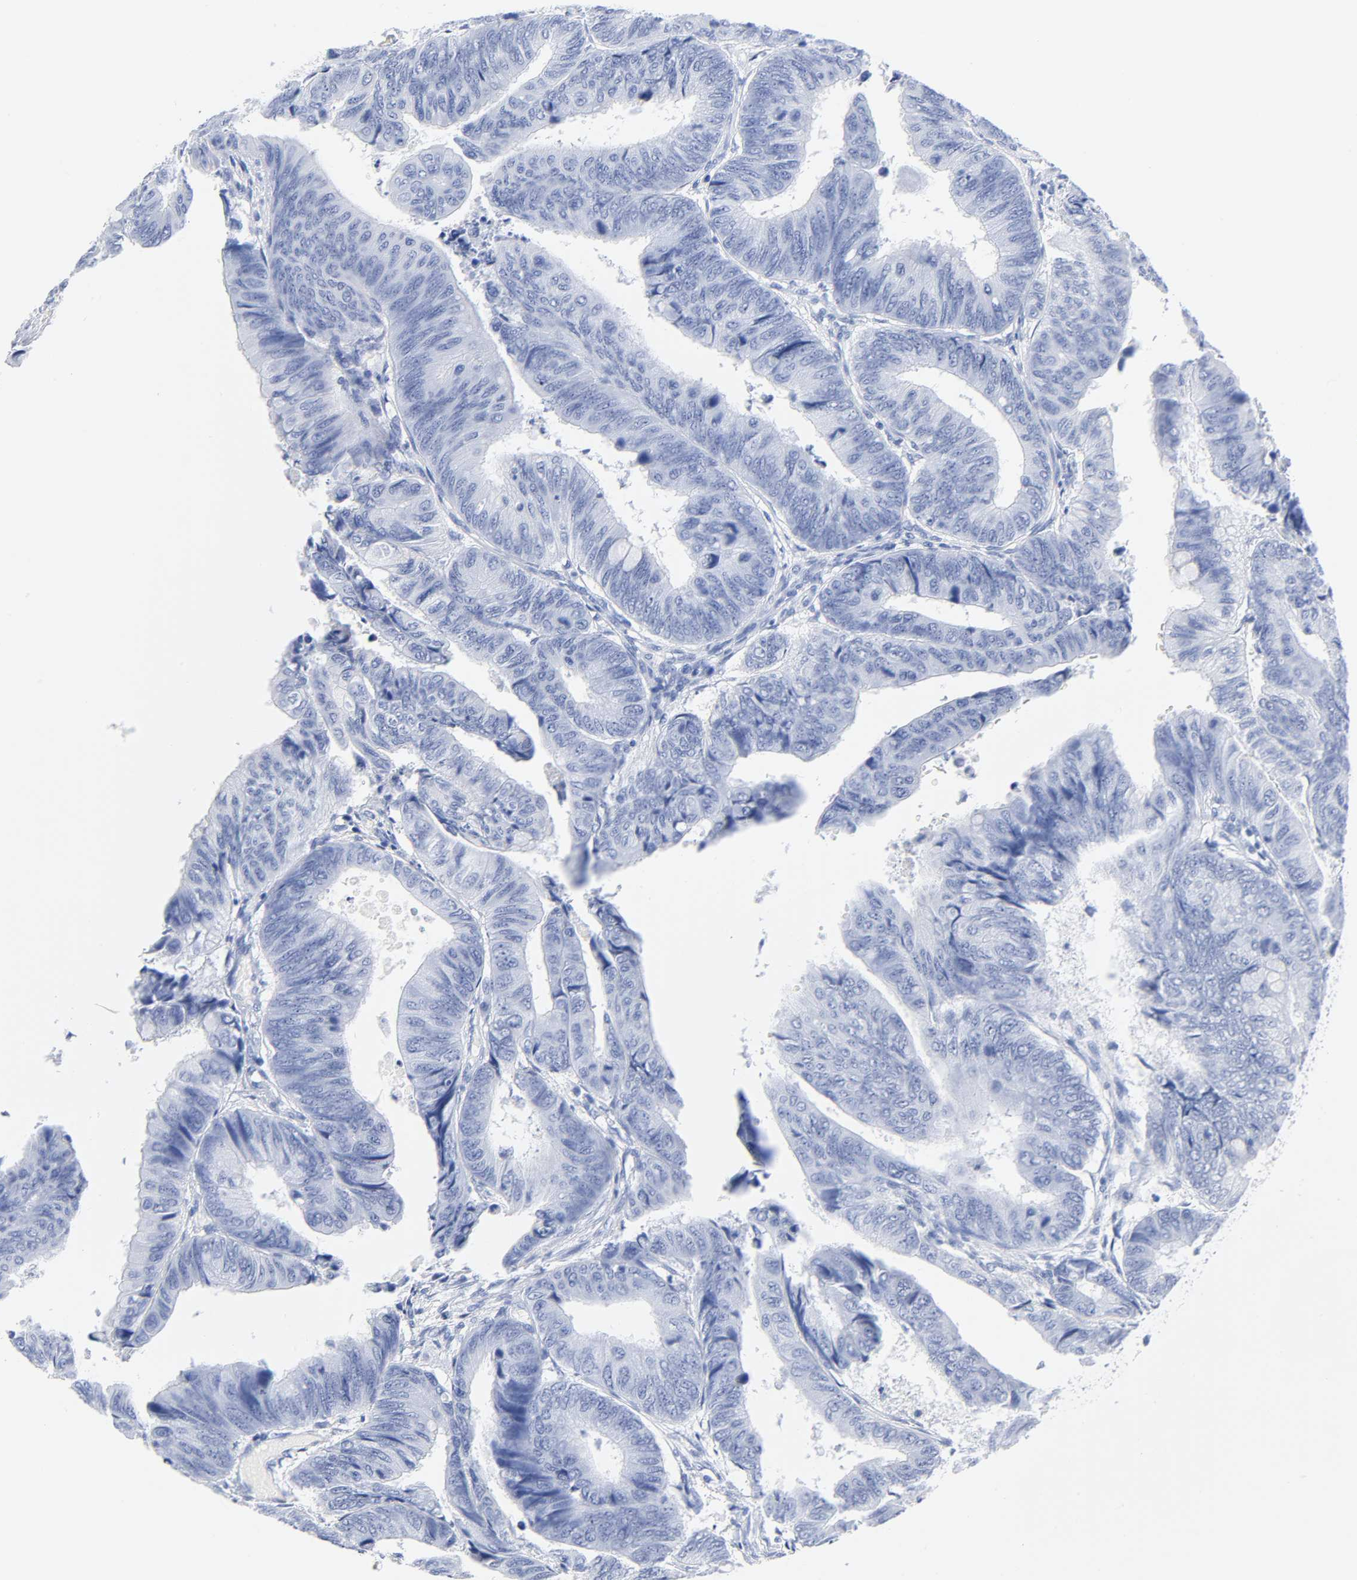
{"staining": {"intensity": "negative", "quantity": "none", "location": "none"}, "tissue": "colorectal cancer", "cell_type": "Tumor cells", "image_type": "cancer", "snomed": [{"axis": "morphology", "description": "Normal tissue, NOS"}, {"axis": "morphology", "description": "Adenocarcinoma, NOS"}, {"axis": "topography", "description": "Rectum"}, {"axis": "topography", "description": "Peripheral nerve tissue"}], "caption": "High magnification brightfield microscopy of colorectal adenocarcinoma stained with DAB (3,3'-diaminobenzidine) (brown) and counterstained with hematoxylin (blue): tumor cells show no significant staining.", "gene": "NFATC1", "patient": {"sex": "male", "age": 92}}